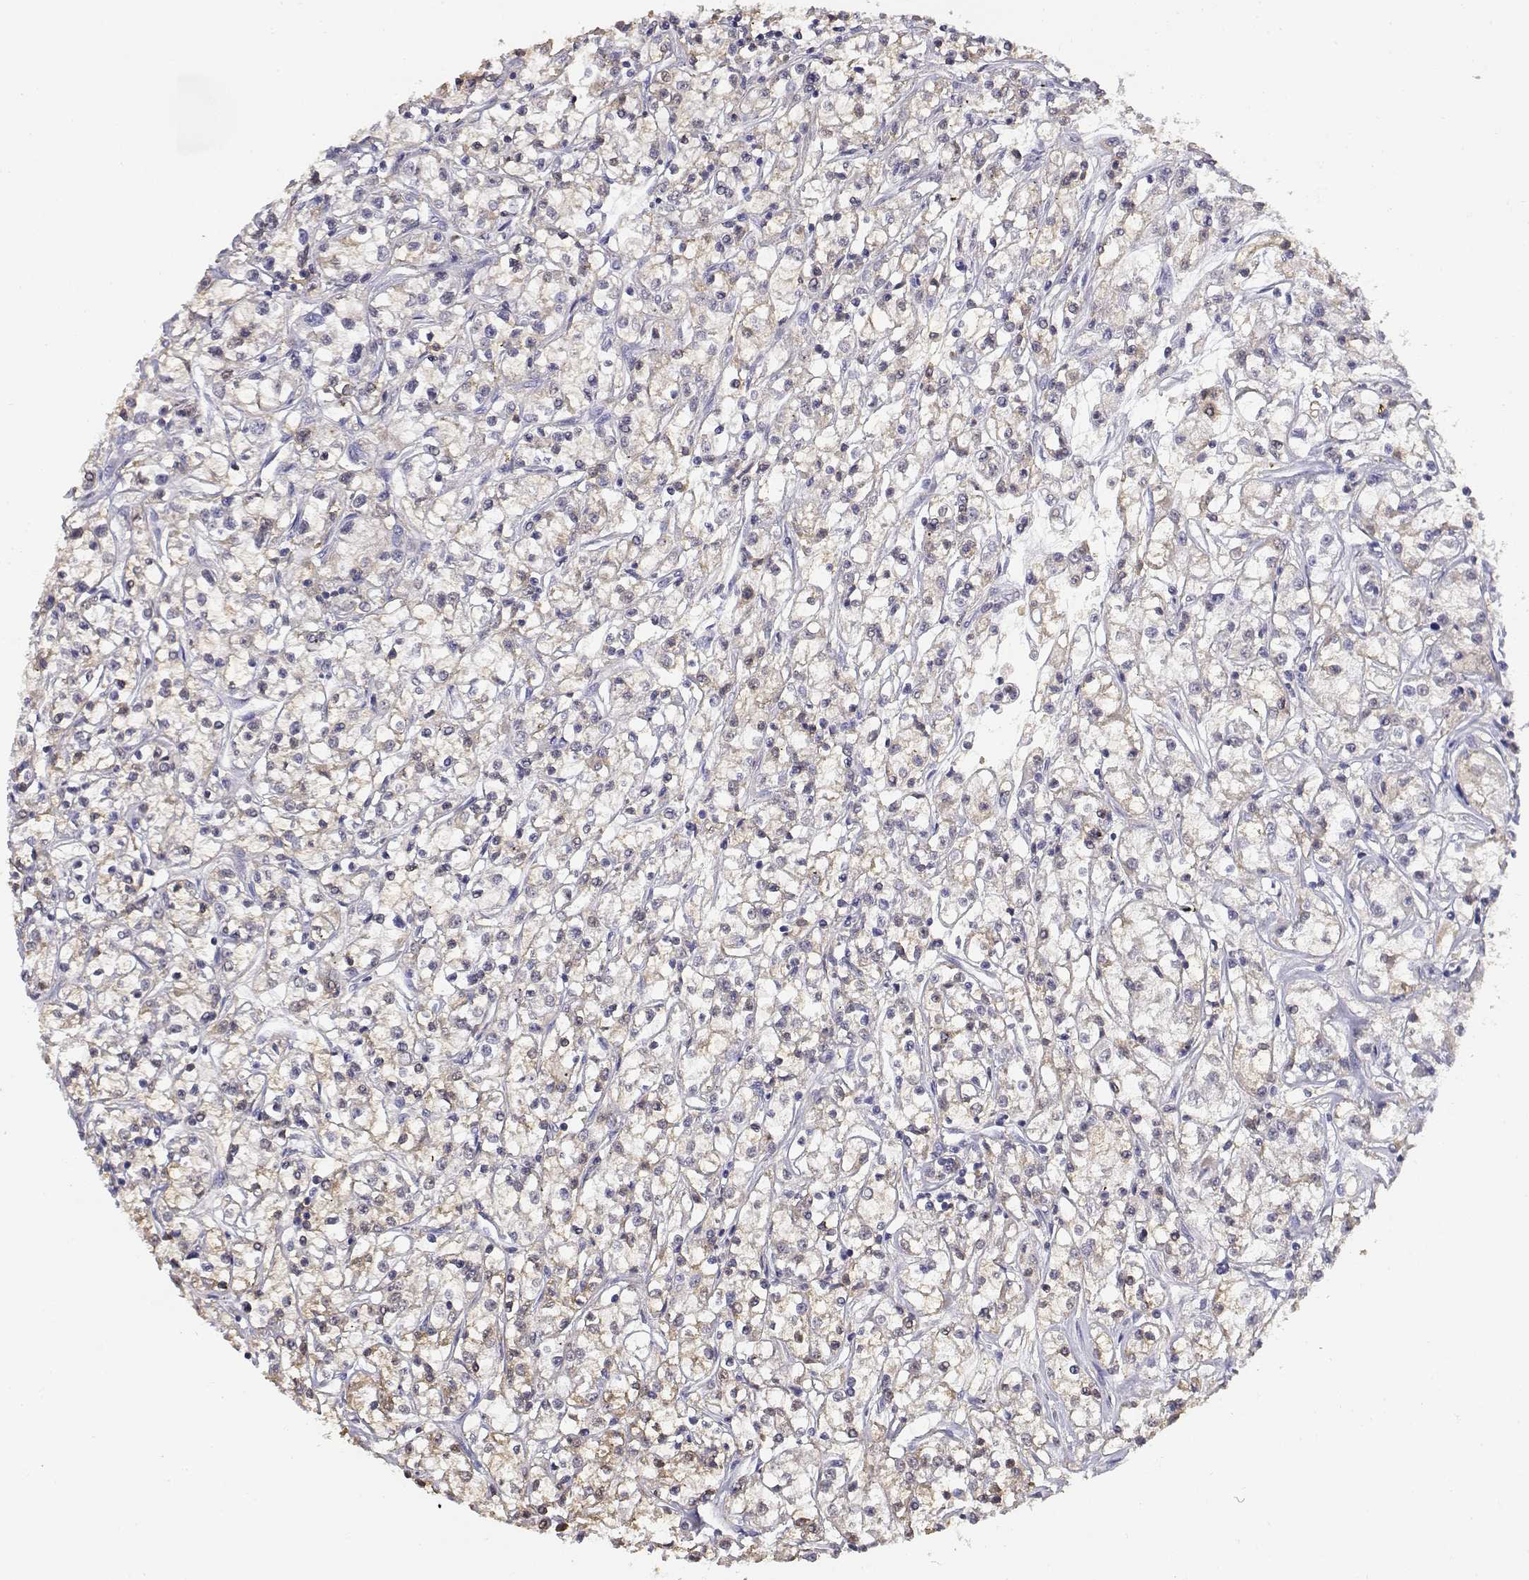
{"staining": {"intensity": "weak", "quantity": "<25%", "location": "cytoplasmic/membranous"}, "tissue": "renal cancer", "cell_type": "Tumor cells", "image_type": "cancer", "snomed": [{"axis": "morphology", "description": "Adenocarcinoma, NOS"}, {"axis": "topography", "description": "Kidney"}], "caption": "There is no significant positivity in tumor cells of renal adenocarcinoma.", "gene": "ADA", "patient": {"sex": "female", "age": 59}}